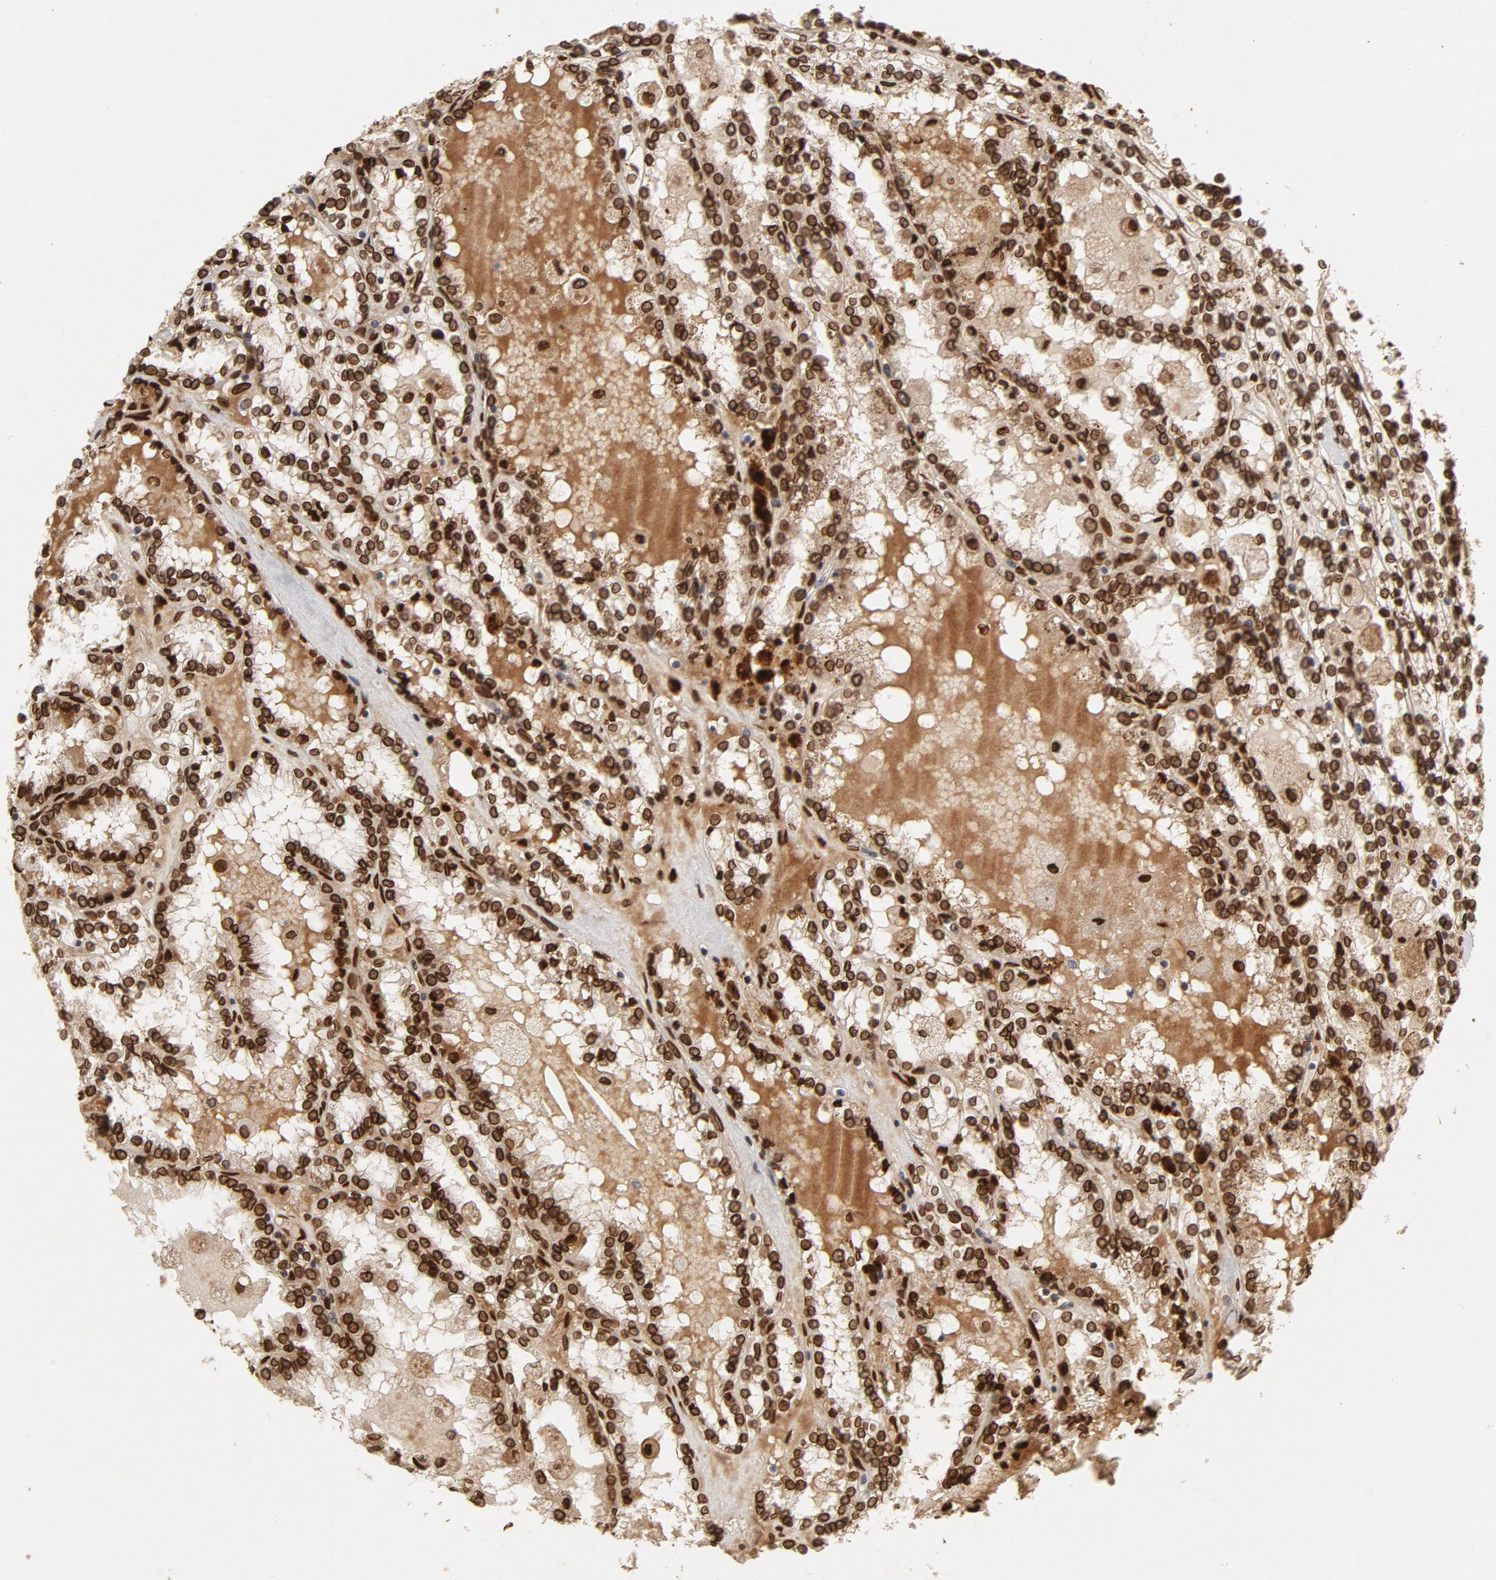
{"staining": {"intensity": "strong", "quantity": ">75%", "location": "cytoplasmic/membranous,nuclear"}, "tissue": "renal cancer", "cell_type": "Tumor cells", "image_type": "cancer", "snomed": [{"axis": "morphology", "description": "Adenocarcinoma, NOS"}, {"axis": "topography", "description": "Kidney"}], "caption": "An image of renal cancer stained for a protein shows strong cytoplasmic/membranous and nuclear brown staining in tumor cells. The staining was performed using DAB, with brown indicating positive protein expression. Nuclei are stained blue with hematoxylin.", "gene": "LMNA", "patient": {"sex": "female", "age": 56}}